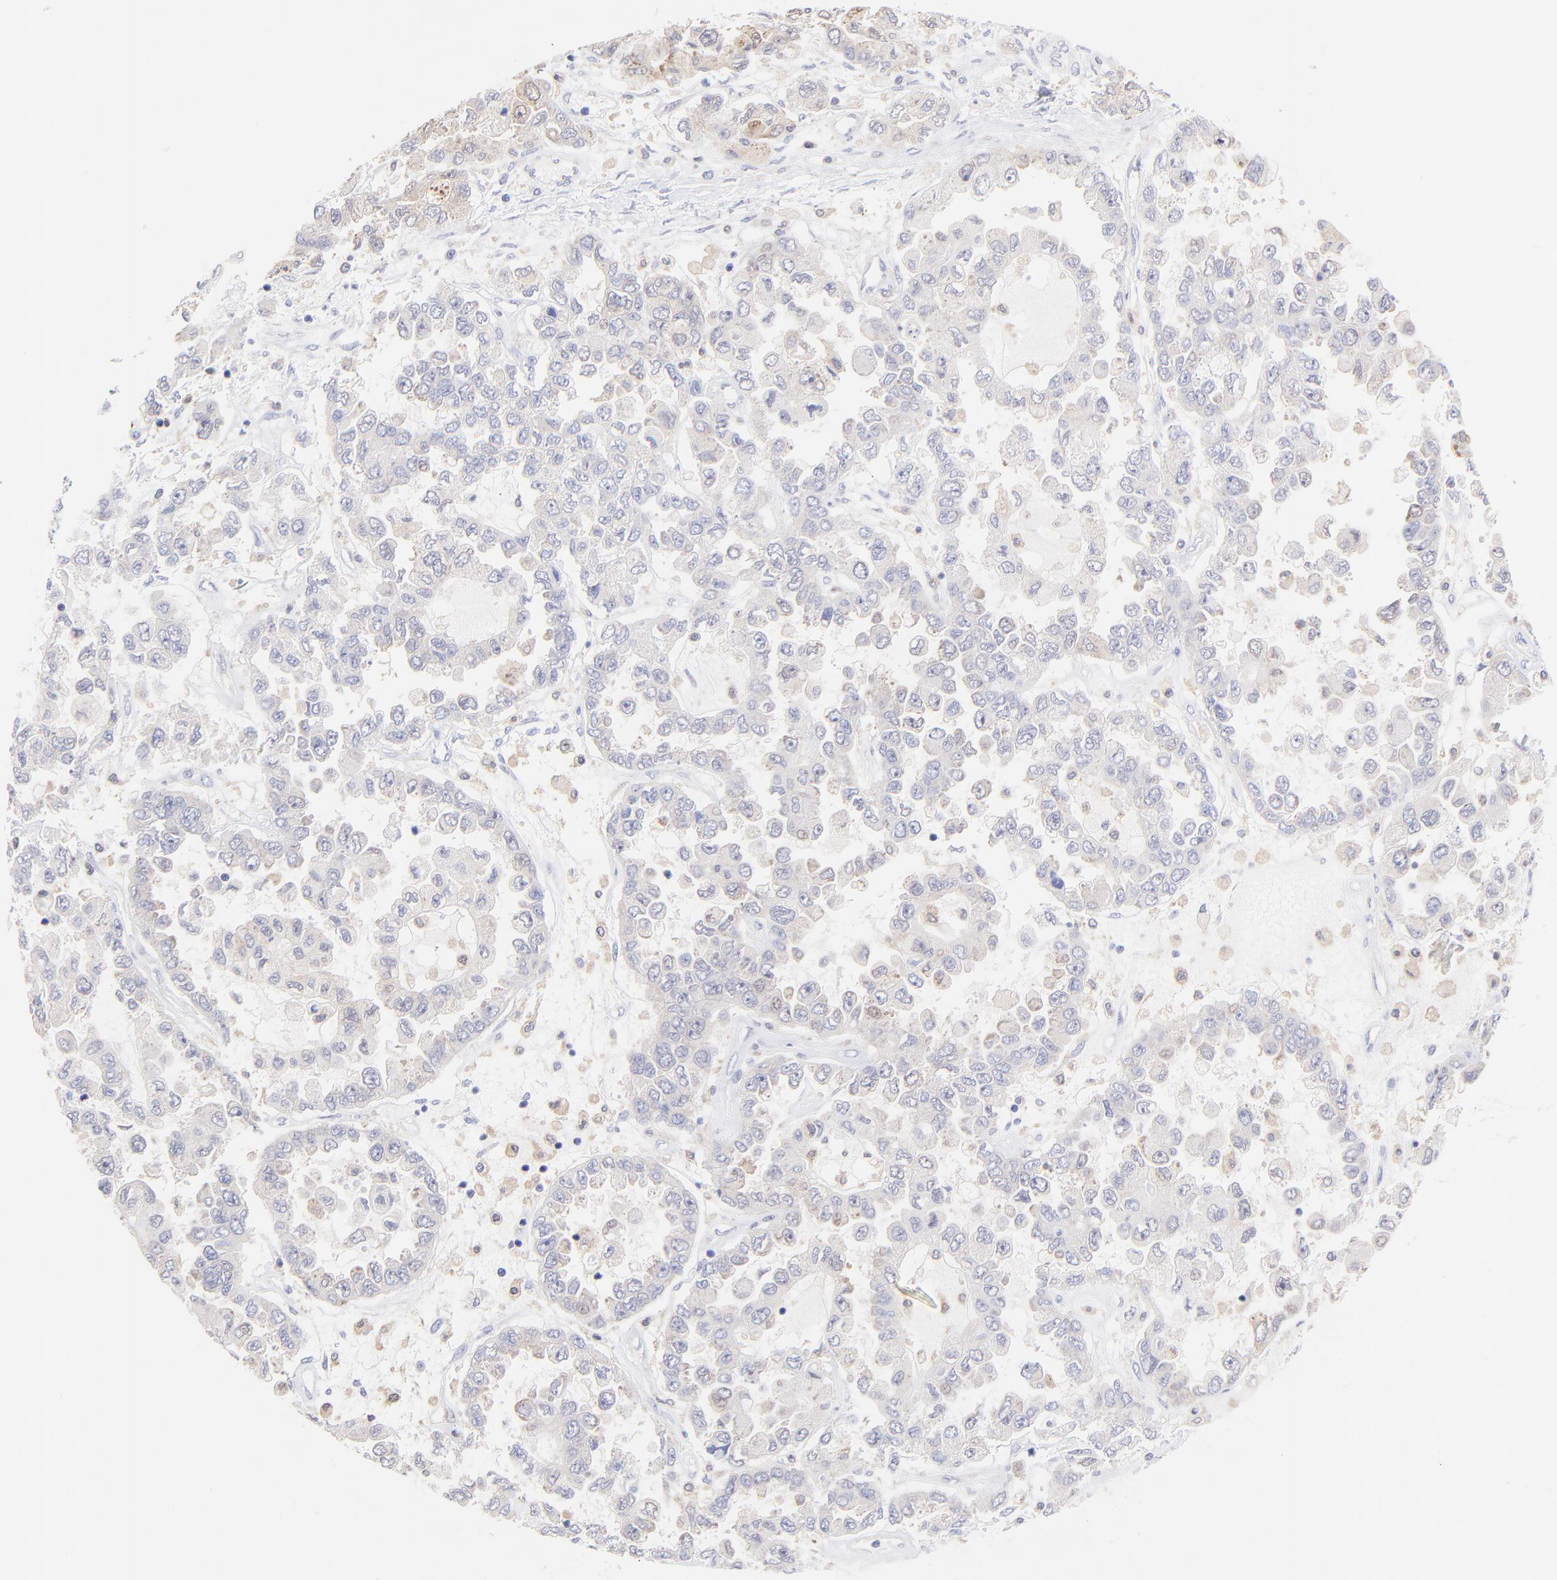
{"staining": {"intensity": "weak", "quantity": "25%-75%", "location": "cytoplasmic/membranous"}, "tissue": "ovarian cancer", "cell_type": "Tumor cells", "image_type": "cancer", "snomed": [{"axis": "morphology", "description": "Cystadenocarcinoma, serous, NOS"}, {"axis": "topography", "description": "Ovary"}], "caption": "IHC micrograph of neoplastic tissue: ovarian cancer (serous cystadenocarcinoma) stained using immunohistochemistry (IHC) demonstrates low levels of weak protein expression localized specifically in the cytoplasmic/membranous of tumor cells, appearing as a cytoplasmic/membranous brown color.", "gene": "HYAL1", "patient": {"sex": "female", "age": 84}}